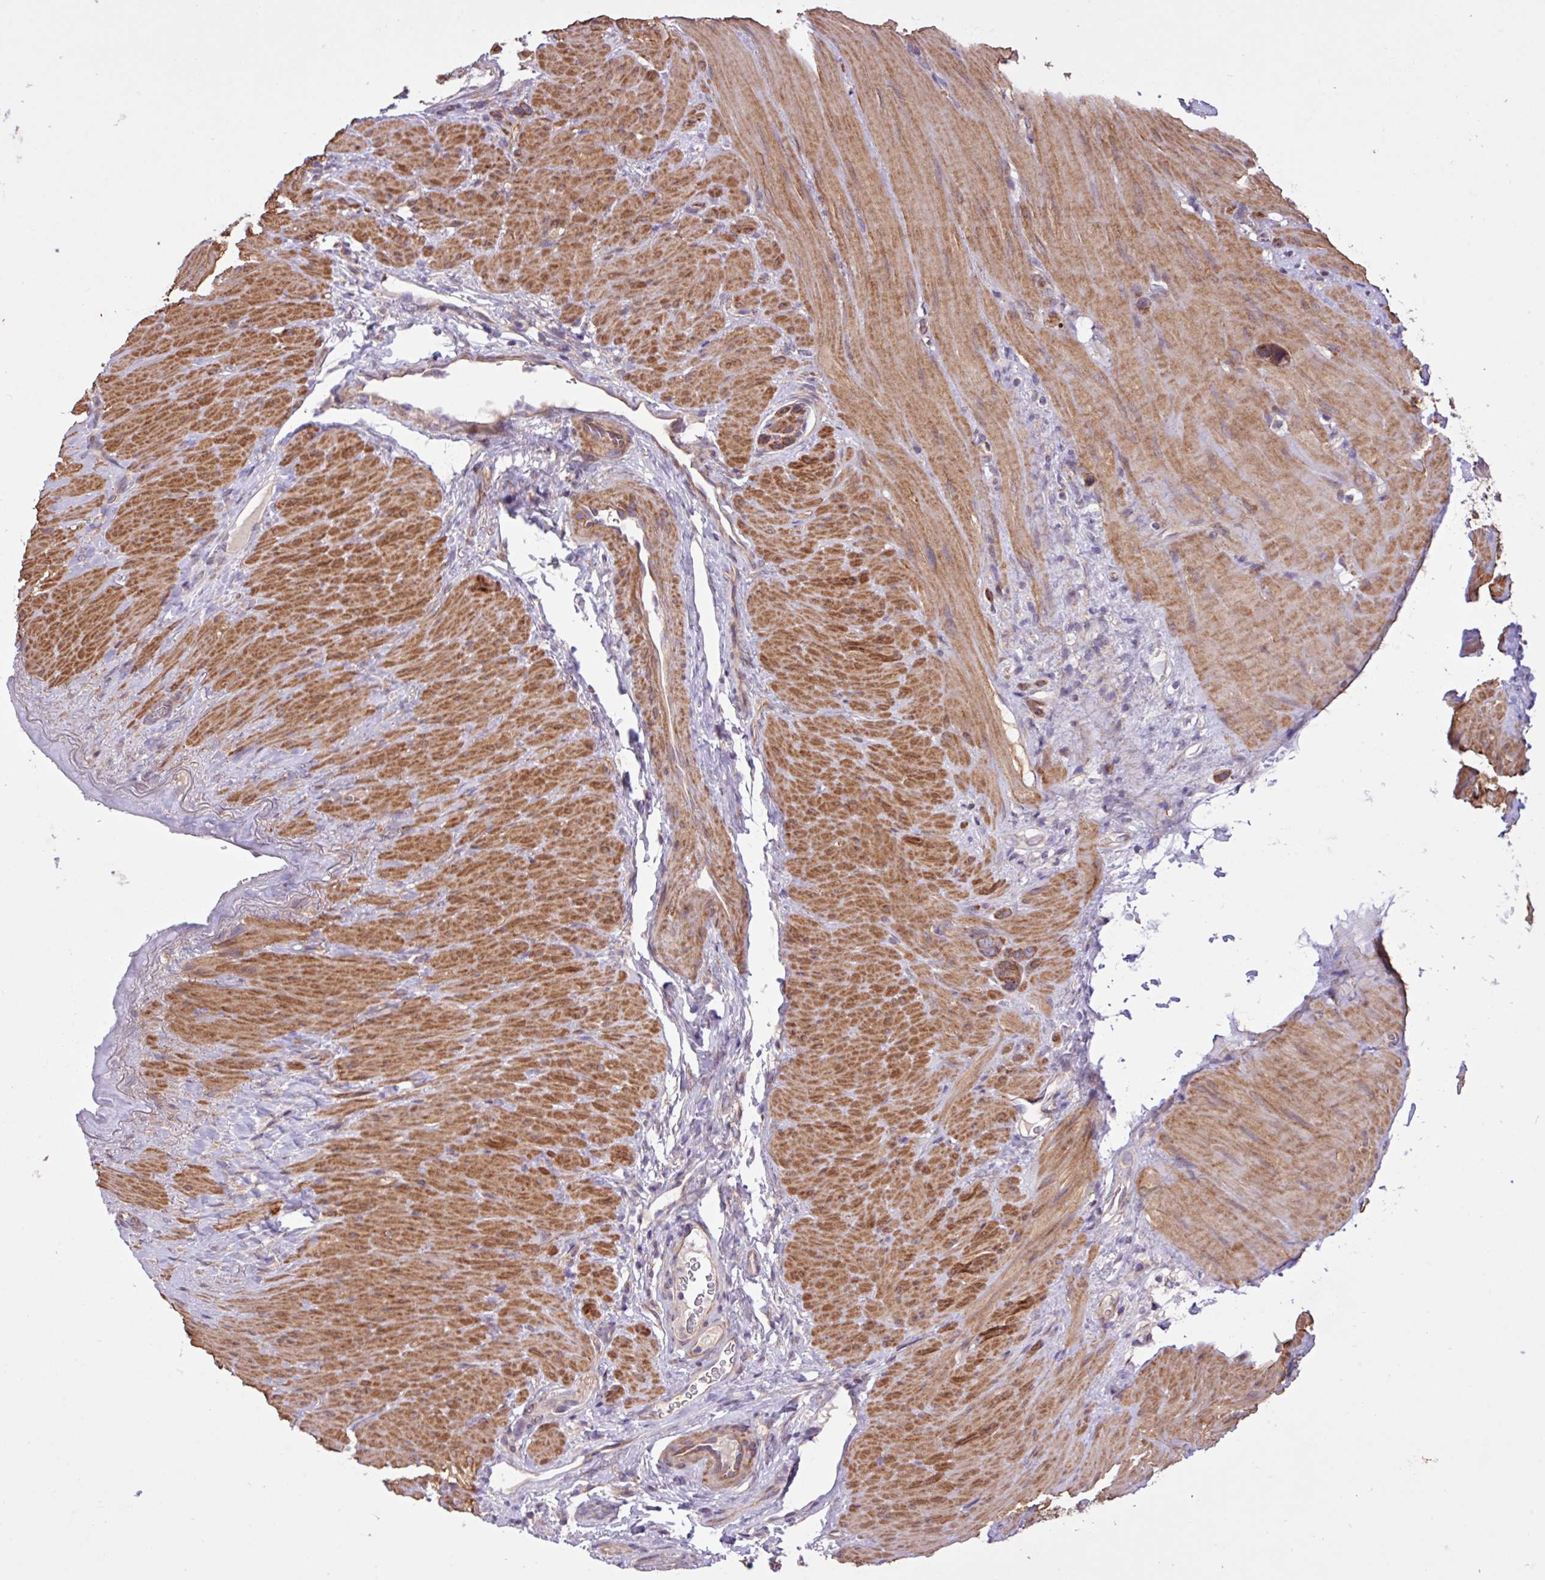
{"staining": {"intensity": "moderate", "quantity": ">75%", "location": "cytoplasmic/membranous"}, "tissue": "stomach cancer", "cell_type": "Tumor cells", "image_type": "cancer", "snomed": [{"axis": "morphology", "description": "Adenocarcinoma, NOS"}, {"axis": "topography", "description": "Stomach"}], "caption": "Stomach adenocarcinoma stained for a protein exhibits moderate cytoplasmic/membranous positivity in tumor cells.", "gene": "TIMM10B", "patient": {"sex": "female", "age": 65}}